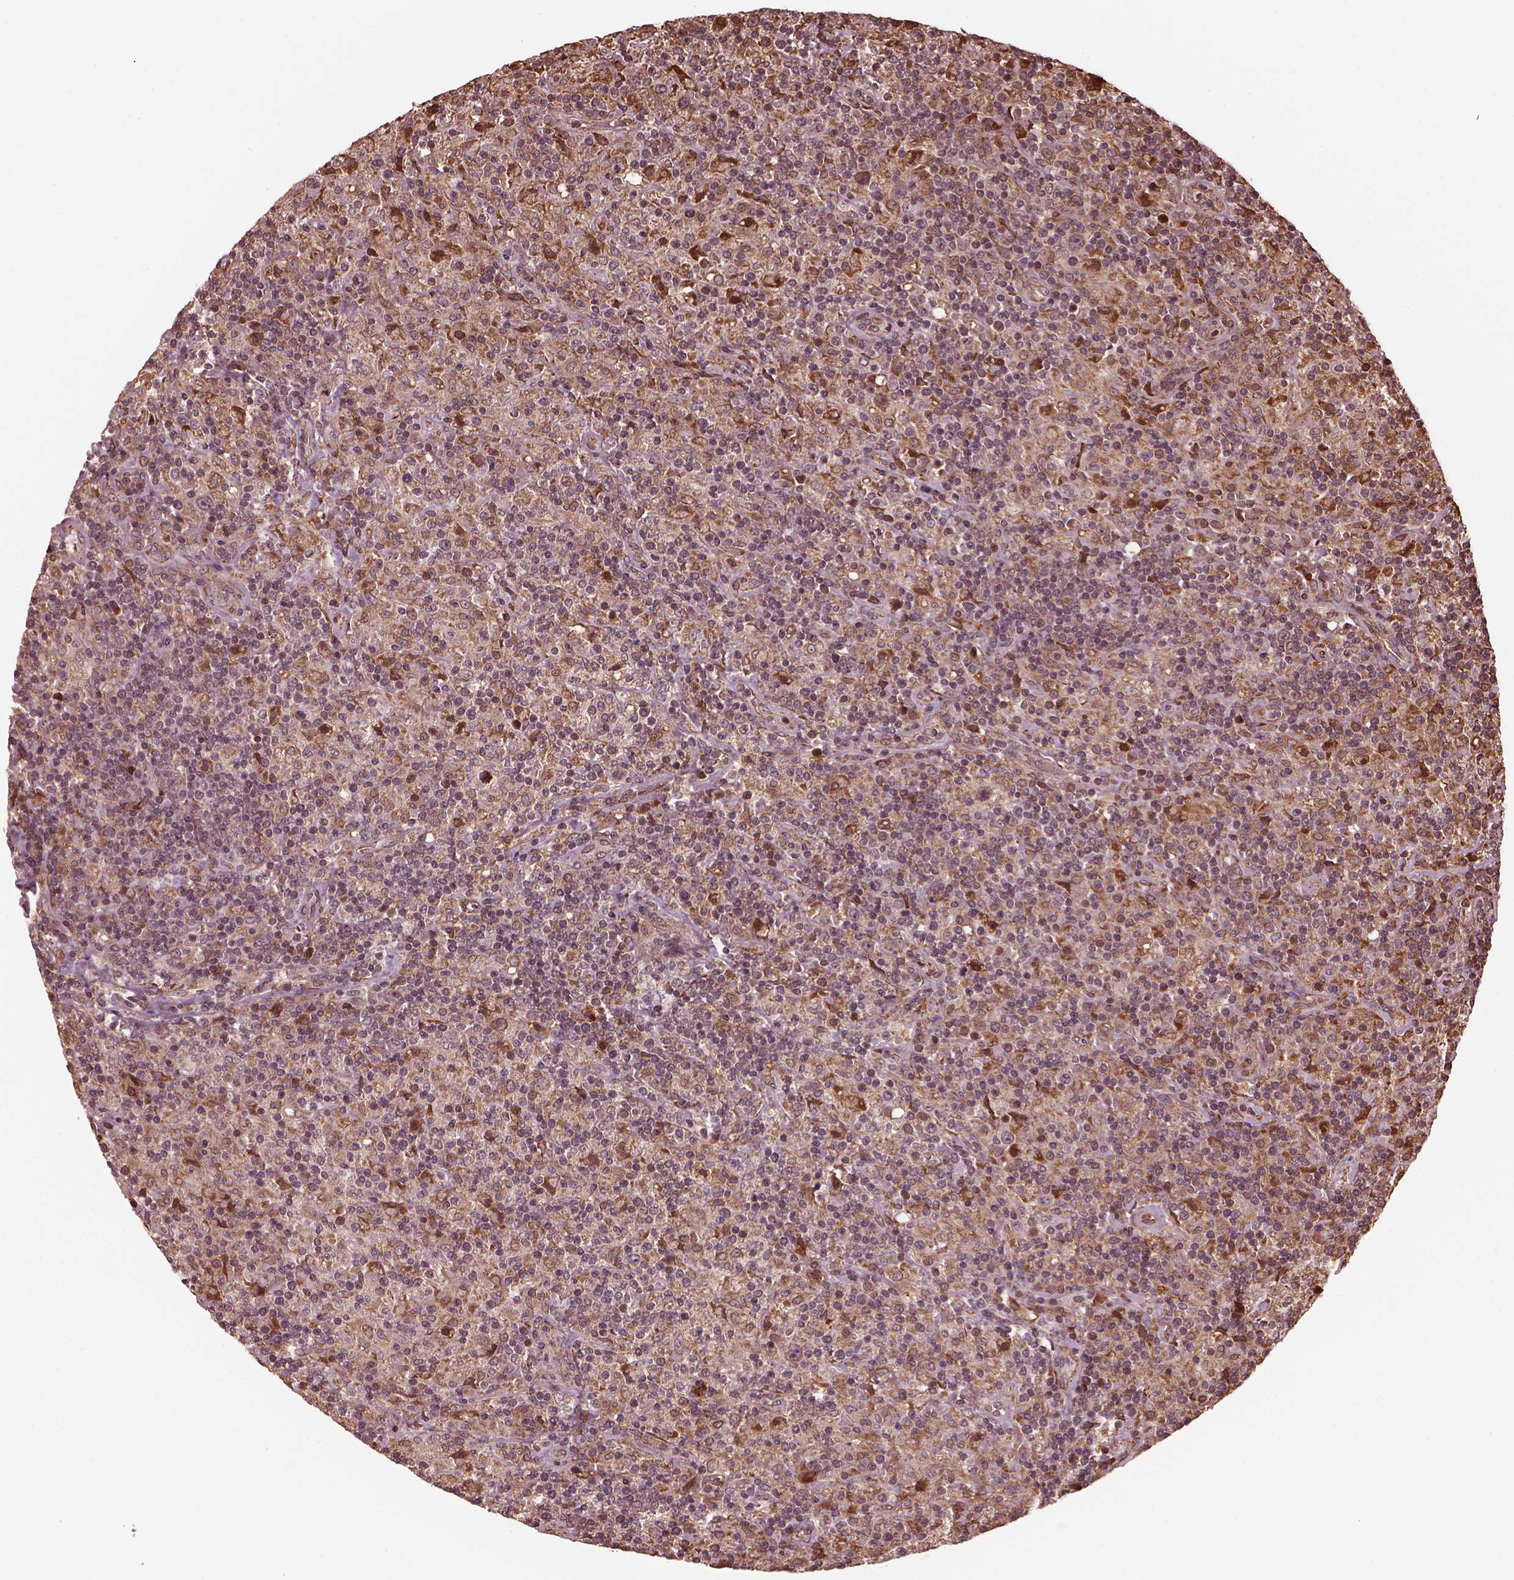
{"staining": {"intensity": "moderate", "quantity": ">75%", "location": "cytoplasmic/membranous"}, "tissue": "lymphoma", "cell_type": "Tumor cells", "image_type": "cancer", "snomed": [{"axis": "morphology", "description": "Hodgkin's disease, NOS"}, {"axis": "topography", "description": "Lymph node"}], "caption": "High-power microscopy captured an immunohistochemistry (IHC) image of Hodgkin's disease, revealing moderate cytoplasmic/membranous positivity in approximately >75% of tumor cells.", "gene": "ZNF292", "patient": {"sex": "male", "age": 70}}